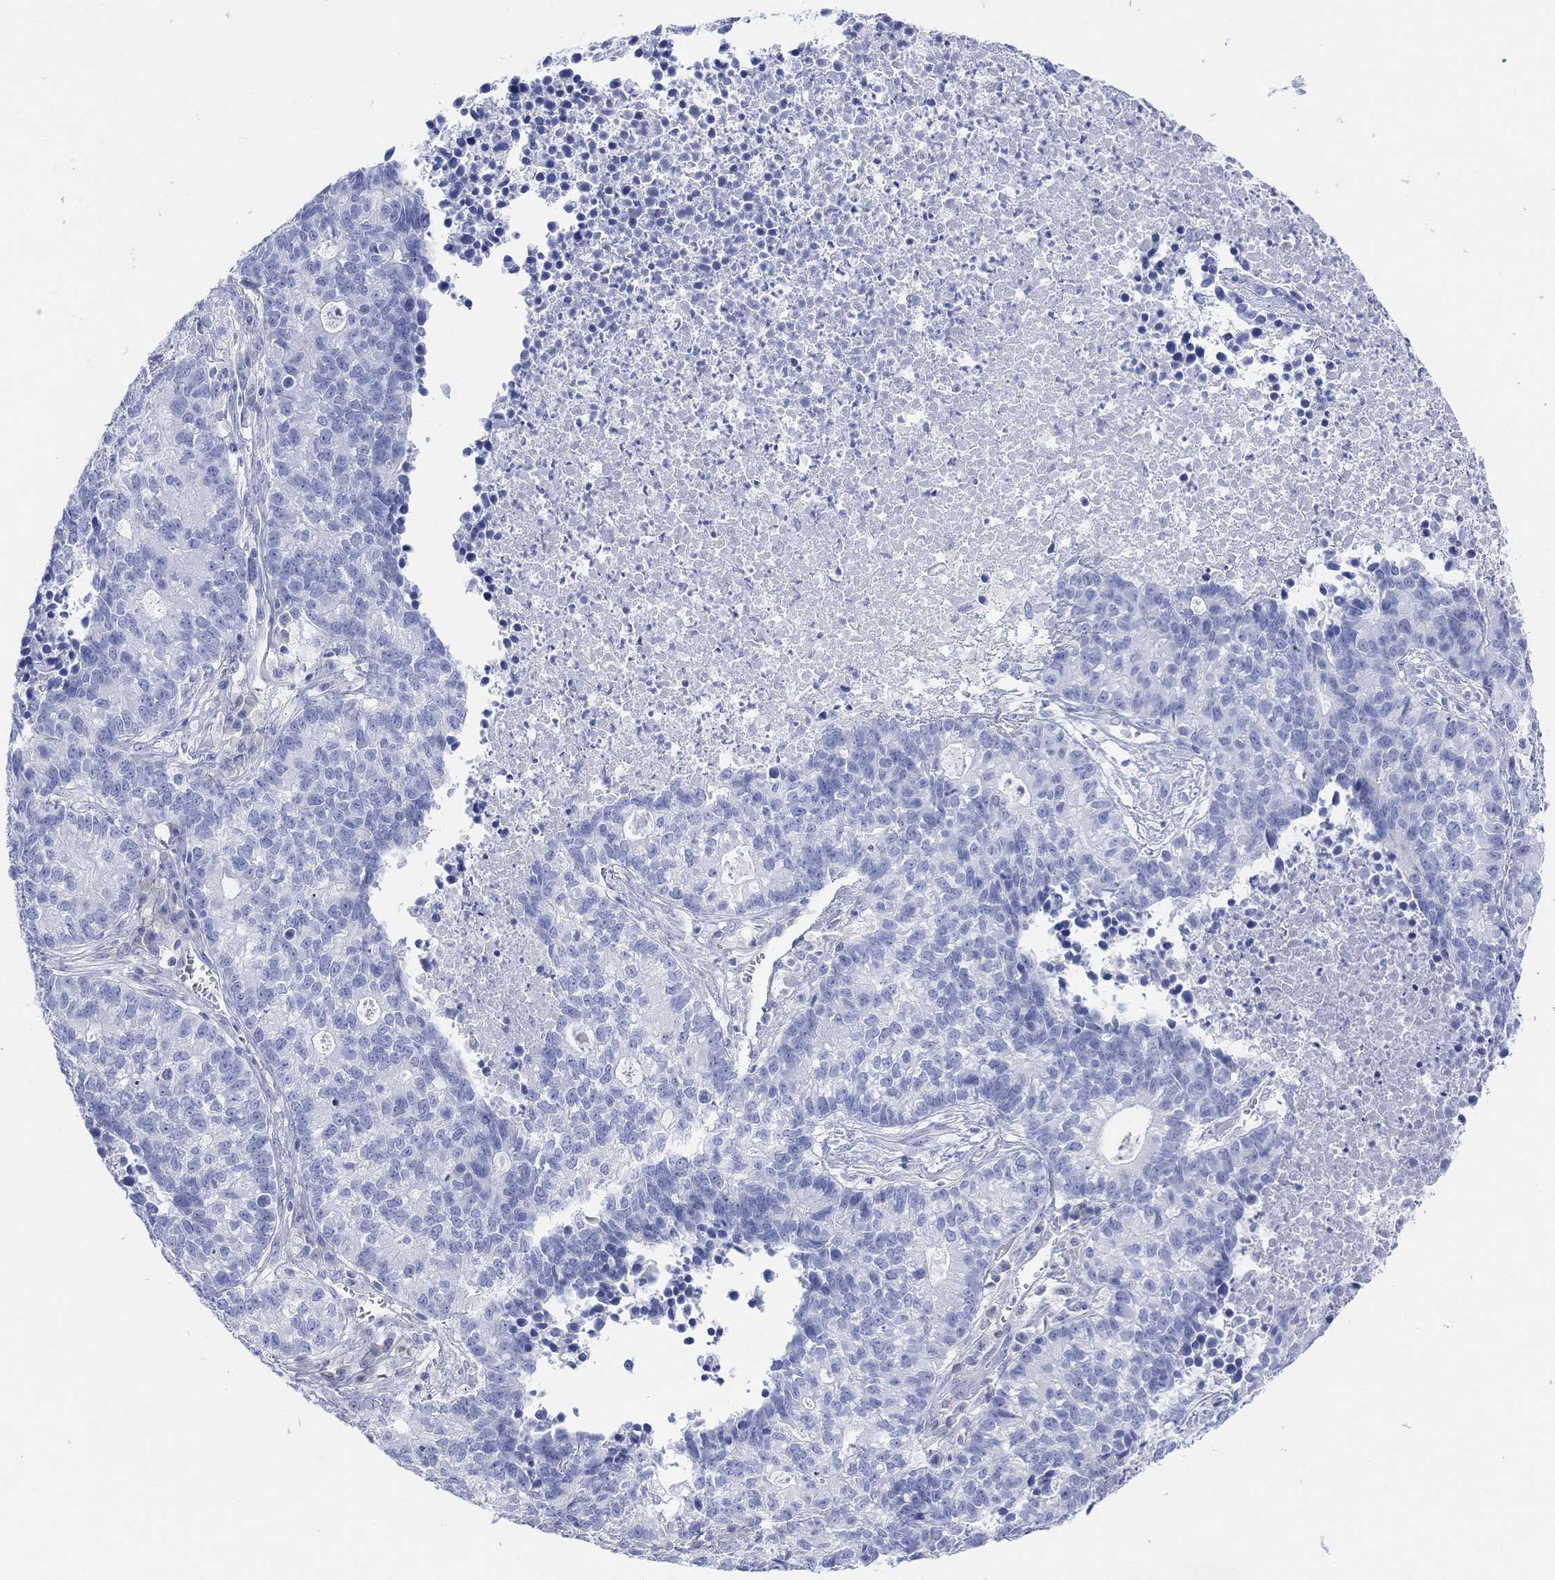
{"staining": {"intensity": "negative", "quantity": "none", "location": "none"}, "tissue": "lung cancer", "cell_type": "Tumor cells", "image_type": "cancer", "snomed": [{"axis": "morphology", "description": "Adenocarcinoma, NOS"}, {"axis": "topography", "description": "Lung"}], "caption": "An image of human adenocarcinoma (lung) is negative for staining in tumor cells.", "gene": "GNG13", "patient": {"sex": "male", "age": 57}}